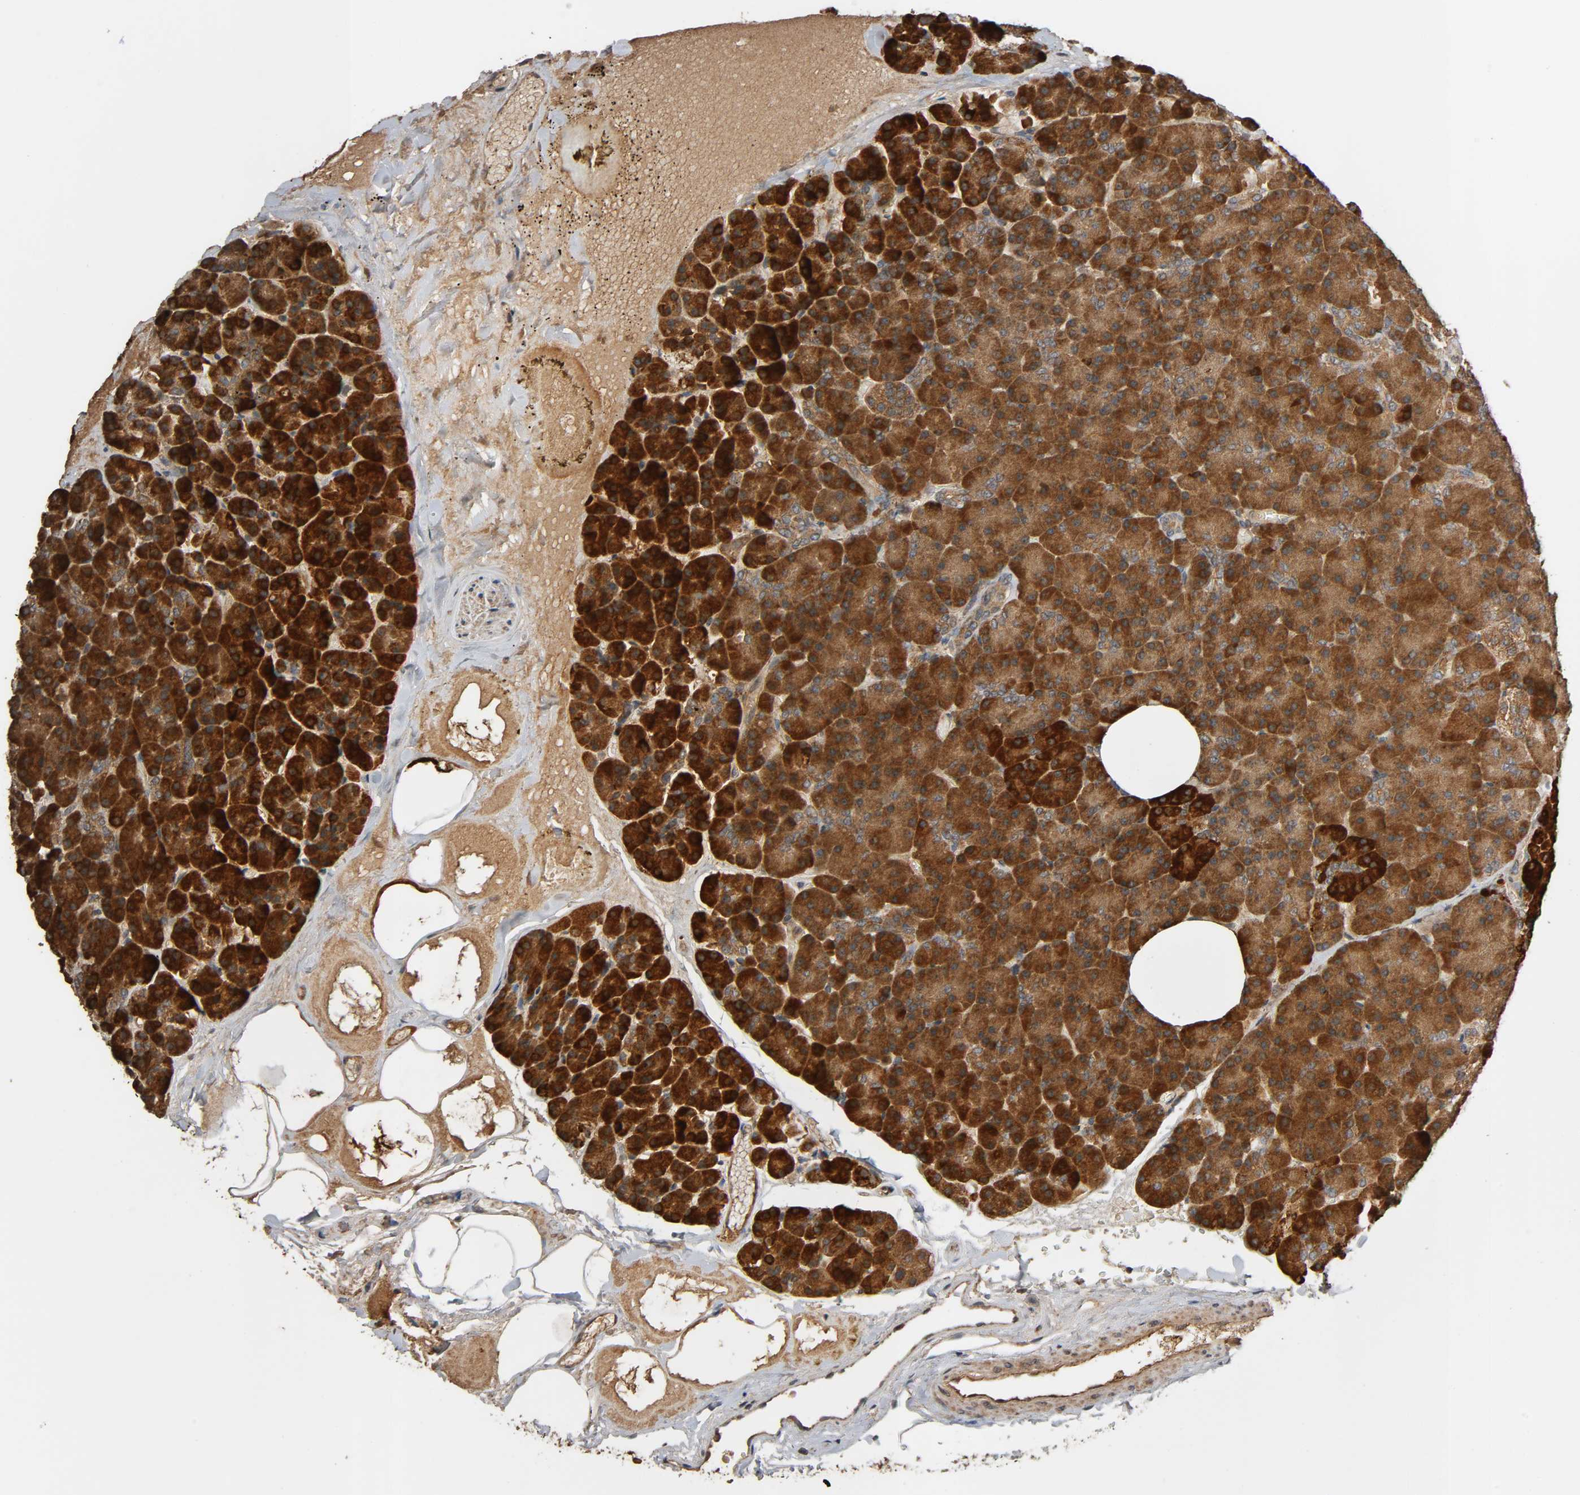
{"staining": {"intensity": "strong", "quantity": ">75%", "location": "cytoplasmic/membranous"}, "tissue": "pancreas", "cell_type": "Exocrine glandular cells", "image_type": "normal", "snomed": [{"axis": "morphology", "description": "Normal tissue, NOS"}, {"axis": "topography", "description": "Pancreas"}], "caption": "Immunohistochemistry histopathology image of unremarkable pancreas: human pancreas stained using IHC displays high levels of strong protein expression localized specifically in the cytoplasmic/membranous of exocrine glandular cells, appearing as a cytoplasmic/membranous brown color.", "gene": "MAP3K8", "patient": {"sex": "female", "age": 35}}